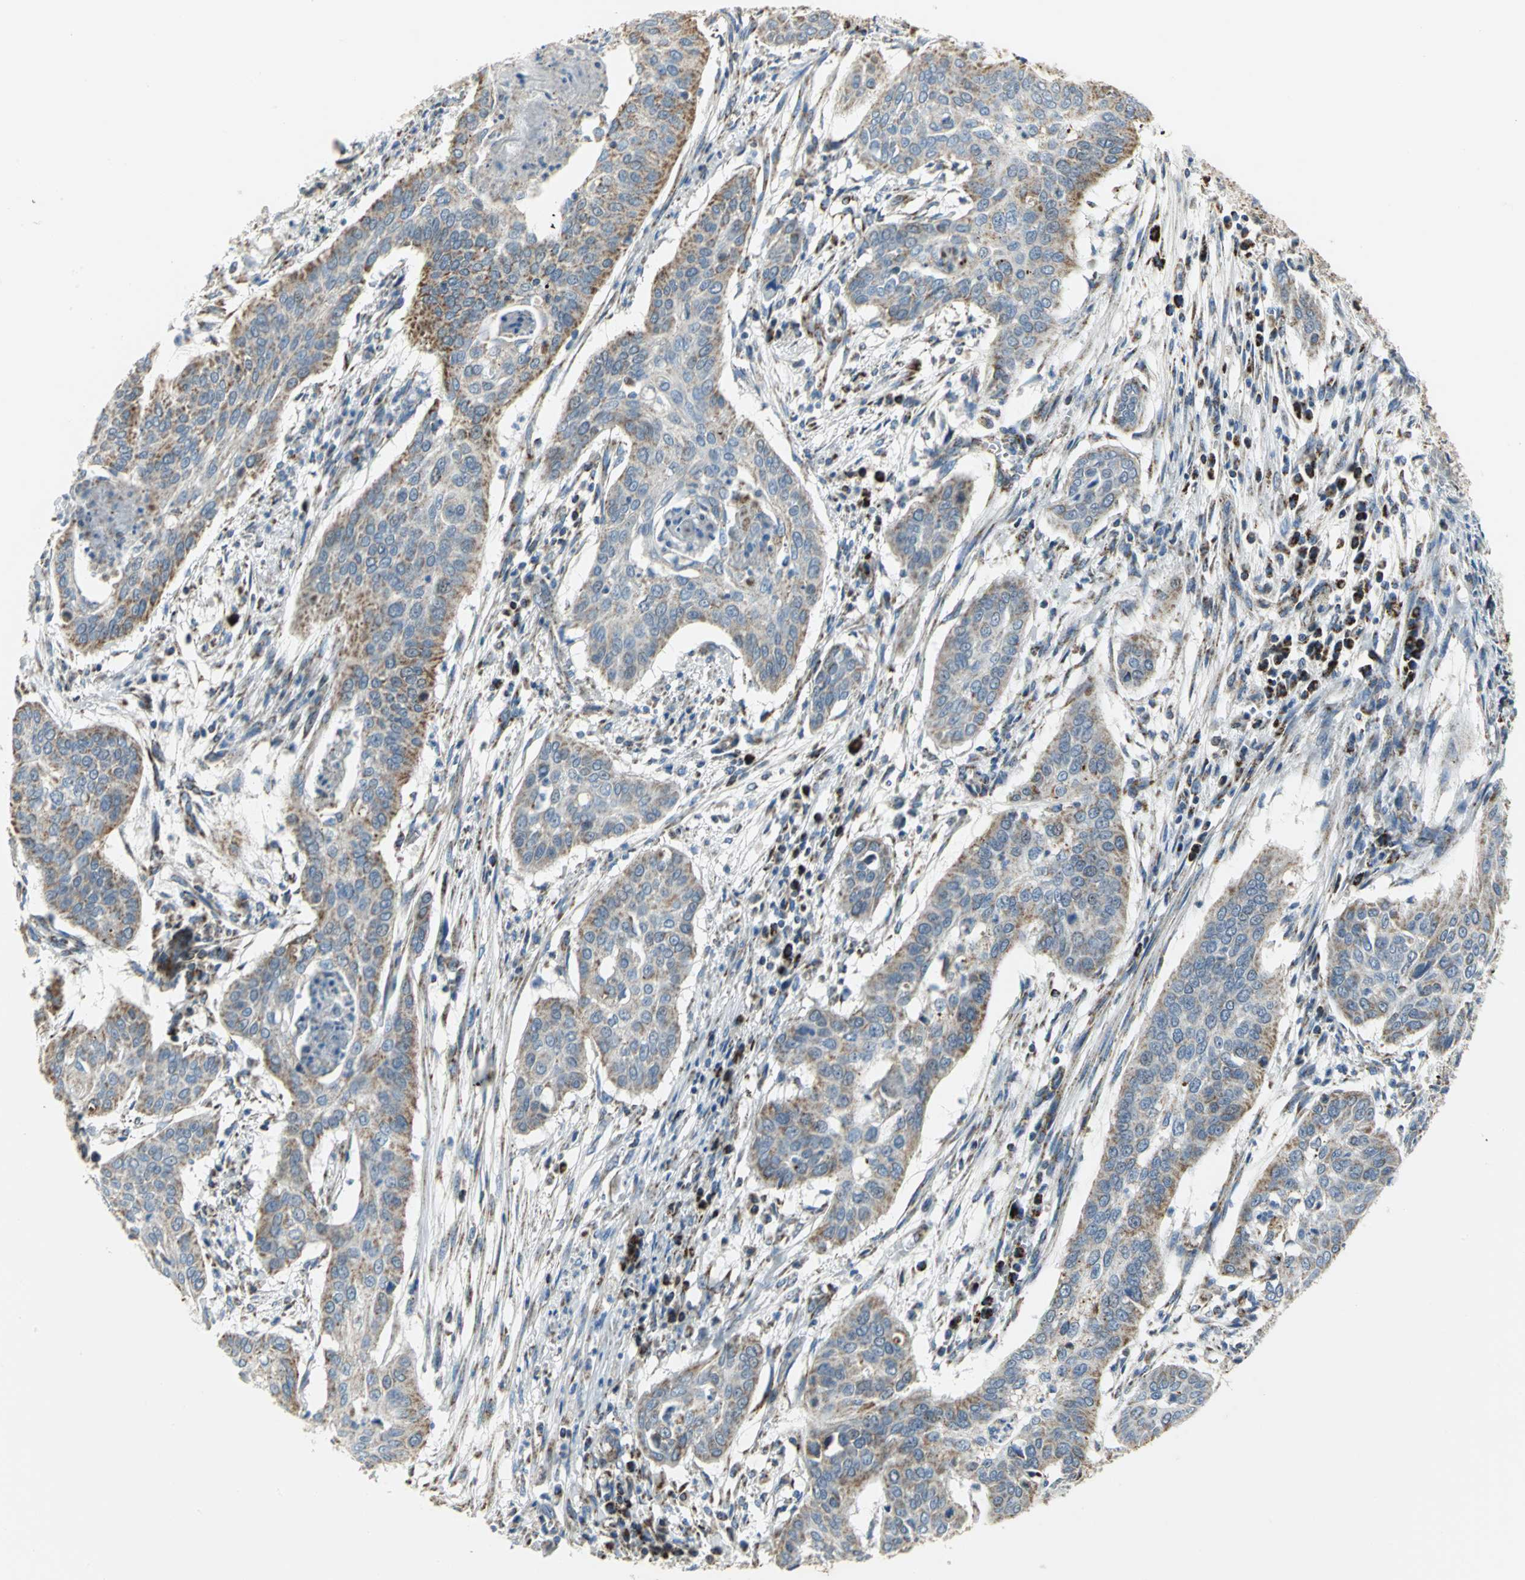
{"staining": {"intensity": "moderate", "quantity": "25%-75%", "location": "cytoplasmic/membranous"}, "tissue": "cervical cancer", "cell_type": "Tumor cells", "image_type": "cancer", "snomed": [{"axis": "morphology", "description": "Squamous cell carcinoma, NOS"}, {"axis": "topography", "description": "Cervix"}], "caption": "Human cervical cancer (squamous cell carcinoma) stained for a protein (brown) reveals moderate cytoplasmic/membranous positive staining in about 25%-75% of tumor cells.", "gene": "NTRK1", "patient": {"sex": "female", "age": 39}}